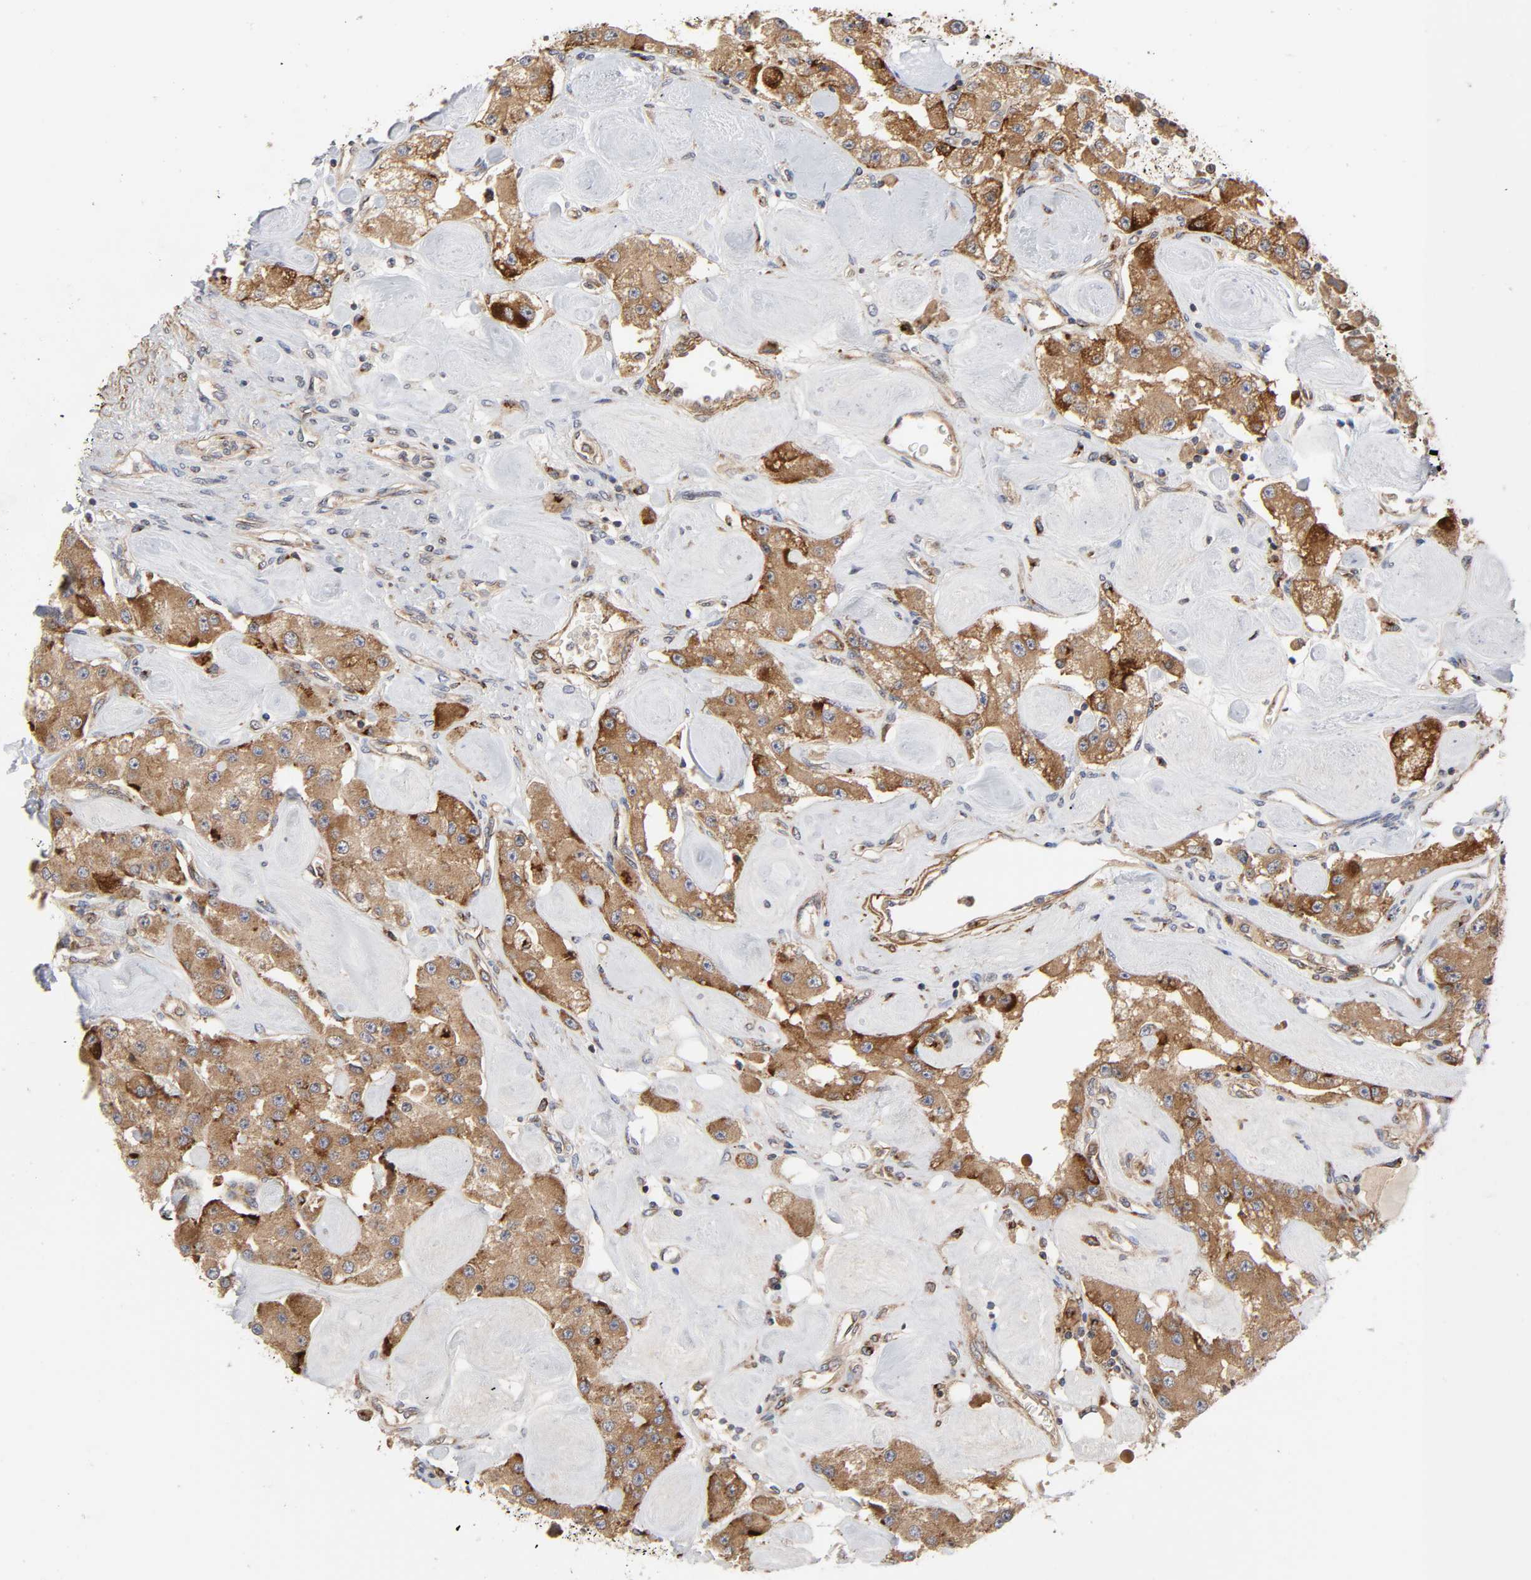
{"staining": {"intensity": "moderate", "quantity": ">75%", "location": "cytoplasmic/membranous"}, "tissue": "carcinoid", "cell_type": "Tumor cells", "image_type": "cancer", "snomed": [{"axis": "morphology", "description": "Carcinoid, malignant, NOS"}, {"axis": "topography", "description": "Pancreas"}], "caption": "A medium amount of moderate cytoplasmic/membranous staining is seen in about >75% of tumor cells in malignant carcinoid tissue. (IHC, brightfield microscopy, high magnification).", "gene": "GNPTG", "patient": {"sex": "male", "age": 41}}